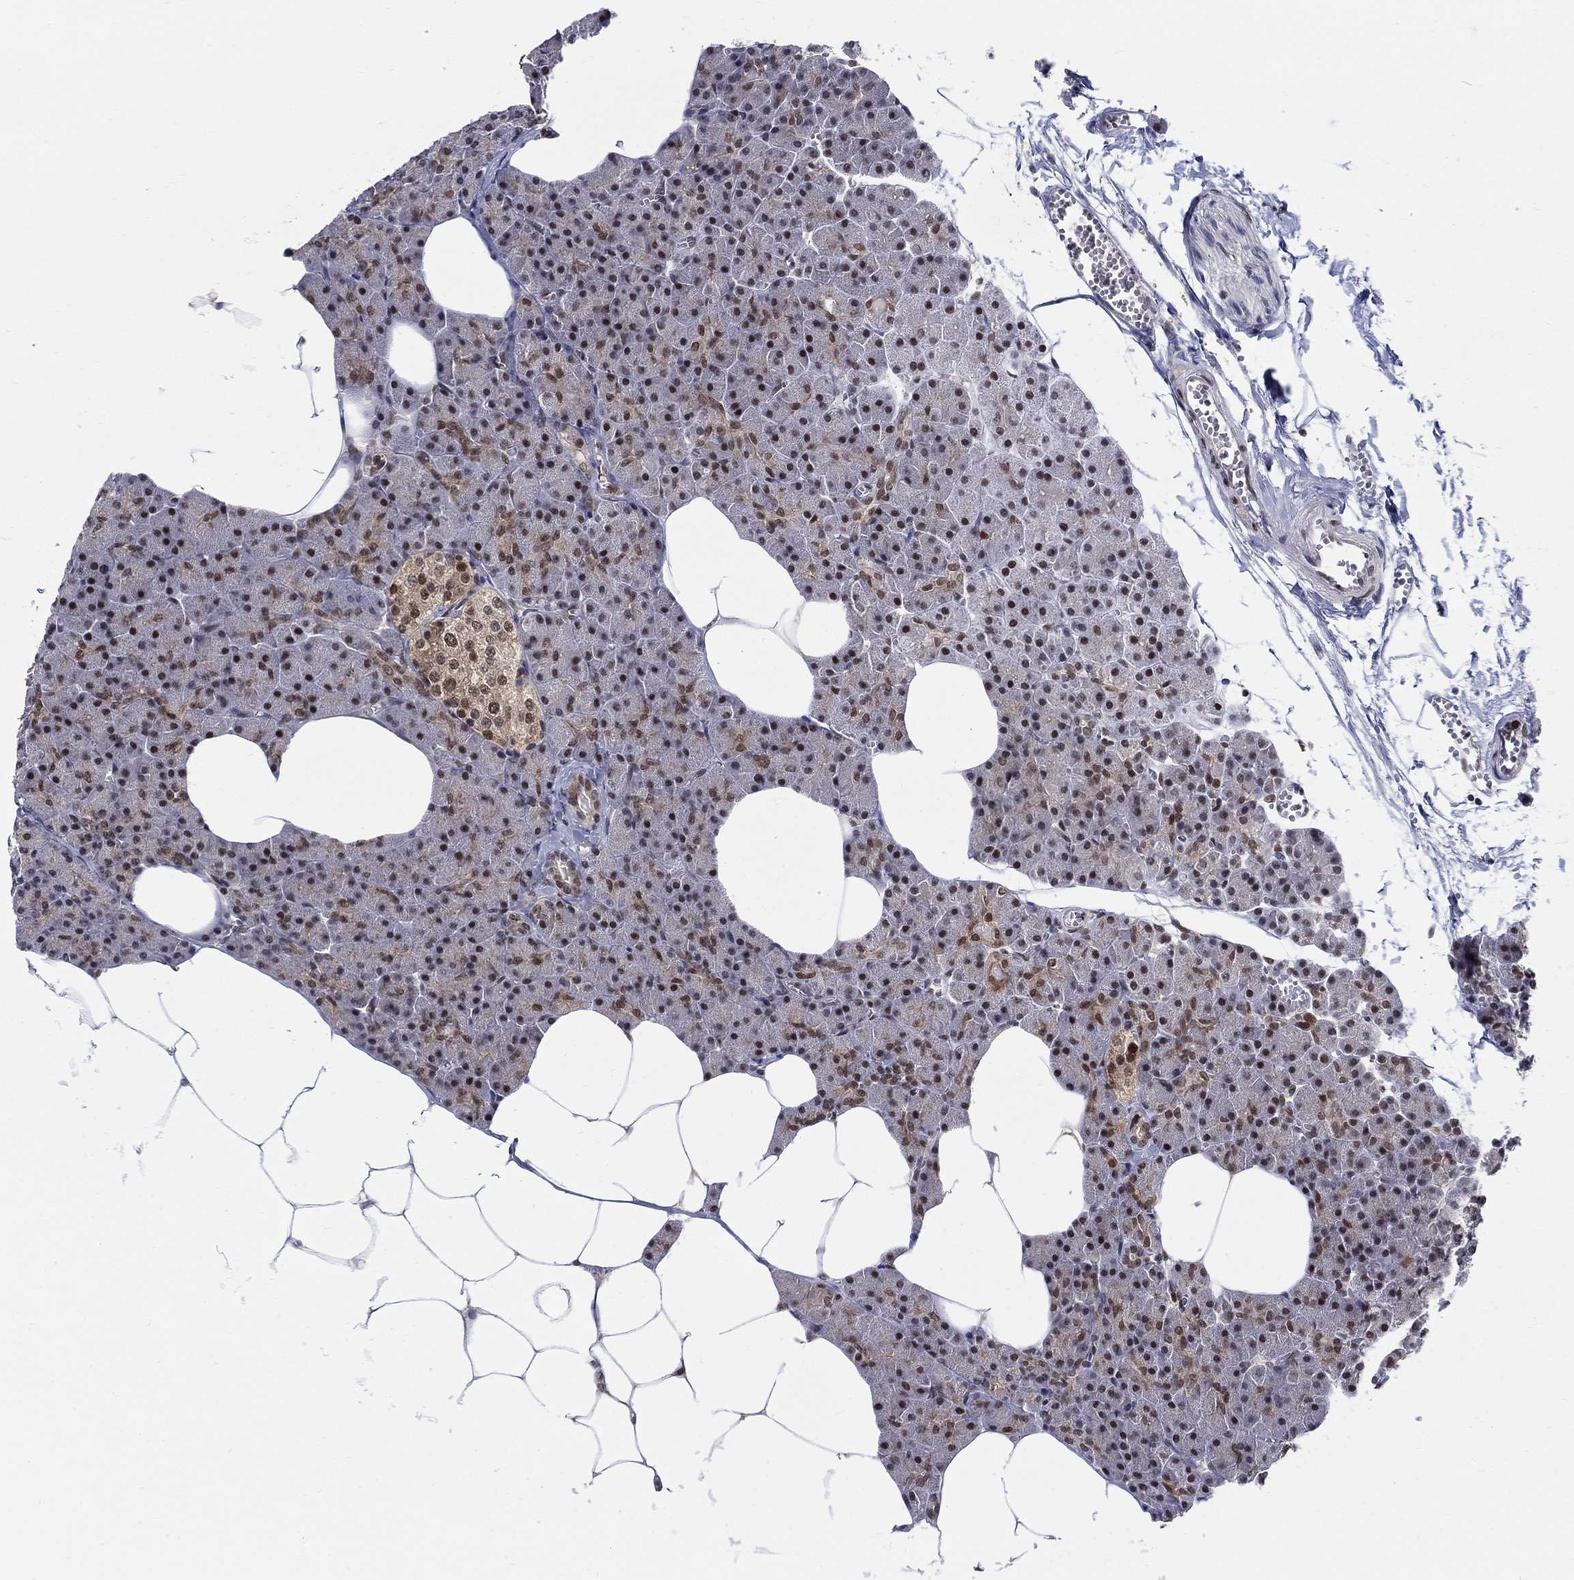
{"staining": {"intensity": "strong", "quantity": "<25%", "location": "nuclear"}, "tissue": "pancreas", "cell_type": "Exocrine glandular cells", "image_type": "normal", "snomed": [{"axis": "morphology", "description": "Normal tissue, NOS"}, {"axis": "topography", "description": "Pancreas"}], "caption": "Benign pancreas demonstrates strong nuclear expression in approximately <25% of exocrine glandular cells.", "gene": "ZNF594", "patient": {"sex": "female", "age": 45}}